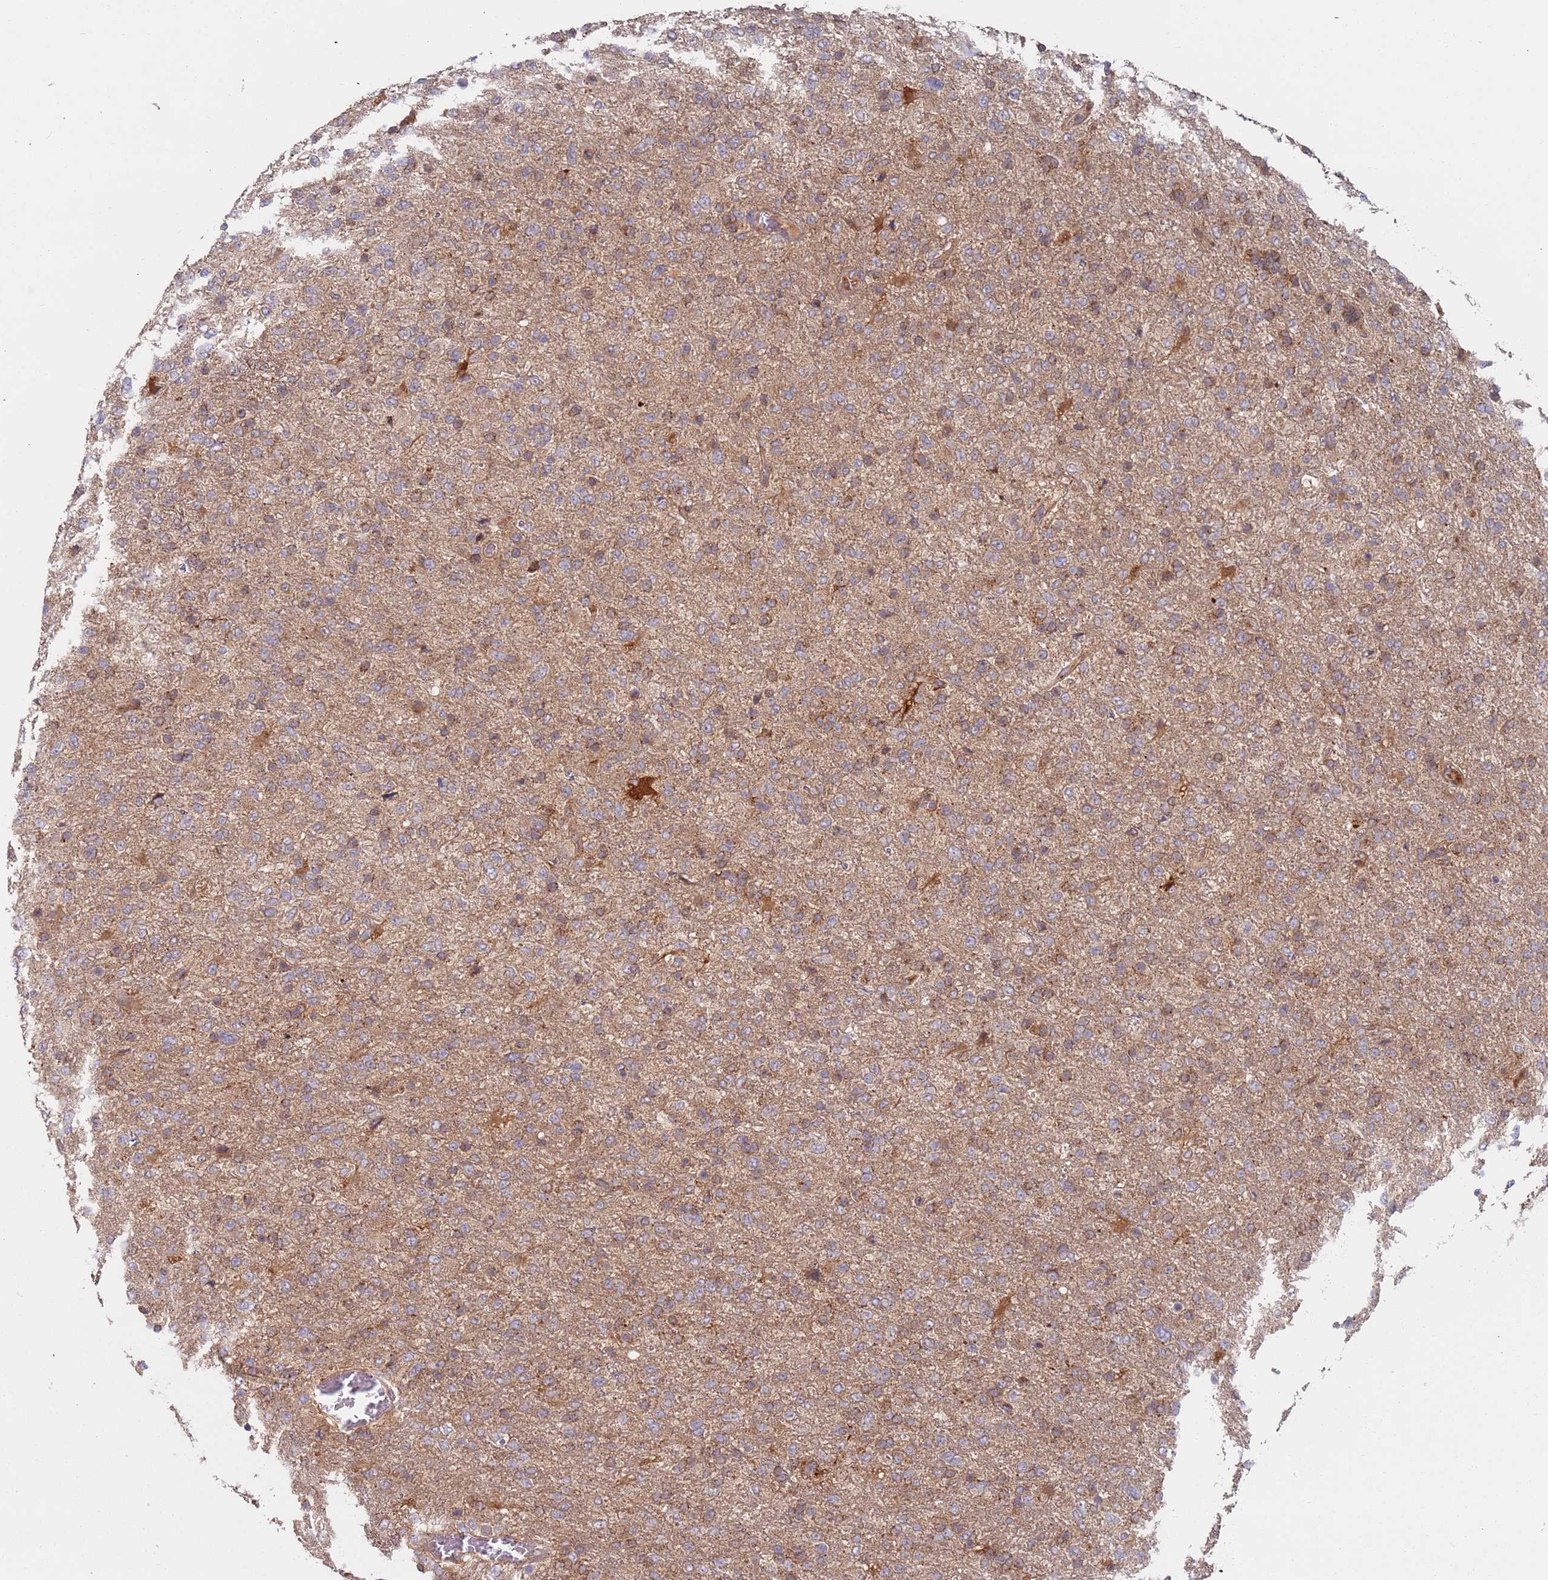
{"staining": {"intensity": "moderate", "quantity": "25%-75%", "location": "cytoplasmic/membranous"}, "tissue": "glioma", "cell_type": "Tumor cells", "image_type": "cancer", "snomed": [{"axis": "morphology", "description": "Glioma, malignant, High grade"}, {"axis": "topography", "description": "Brain"}], "caption": "The image reveals staining of high-grade glioma (malignant), revealing moderate cytoplasmic/membranous protein staining (brown color) within tumor cells.", "gene": "OR5A2", "patient": {"sex": "female", "age": 74}}